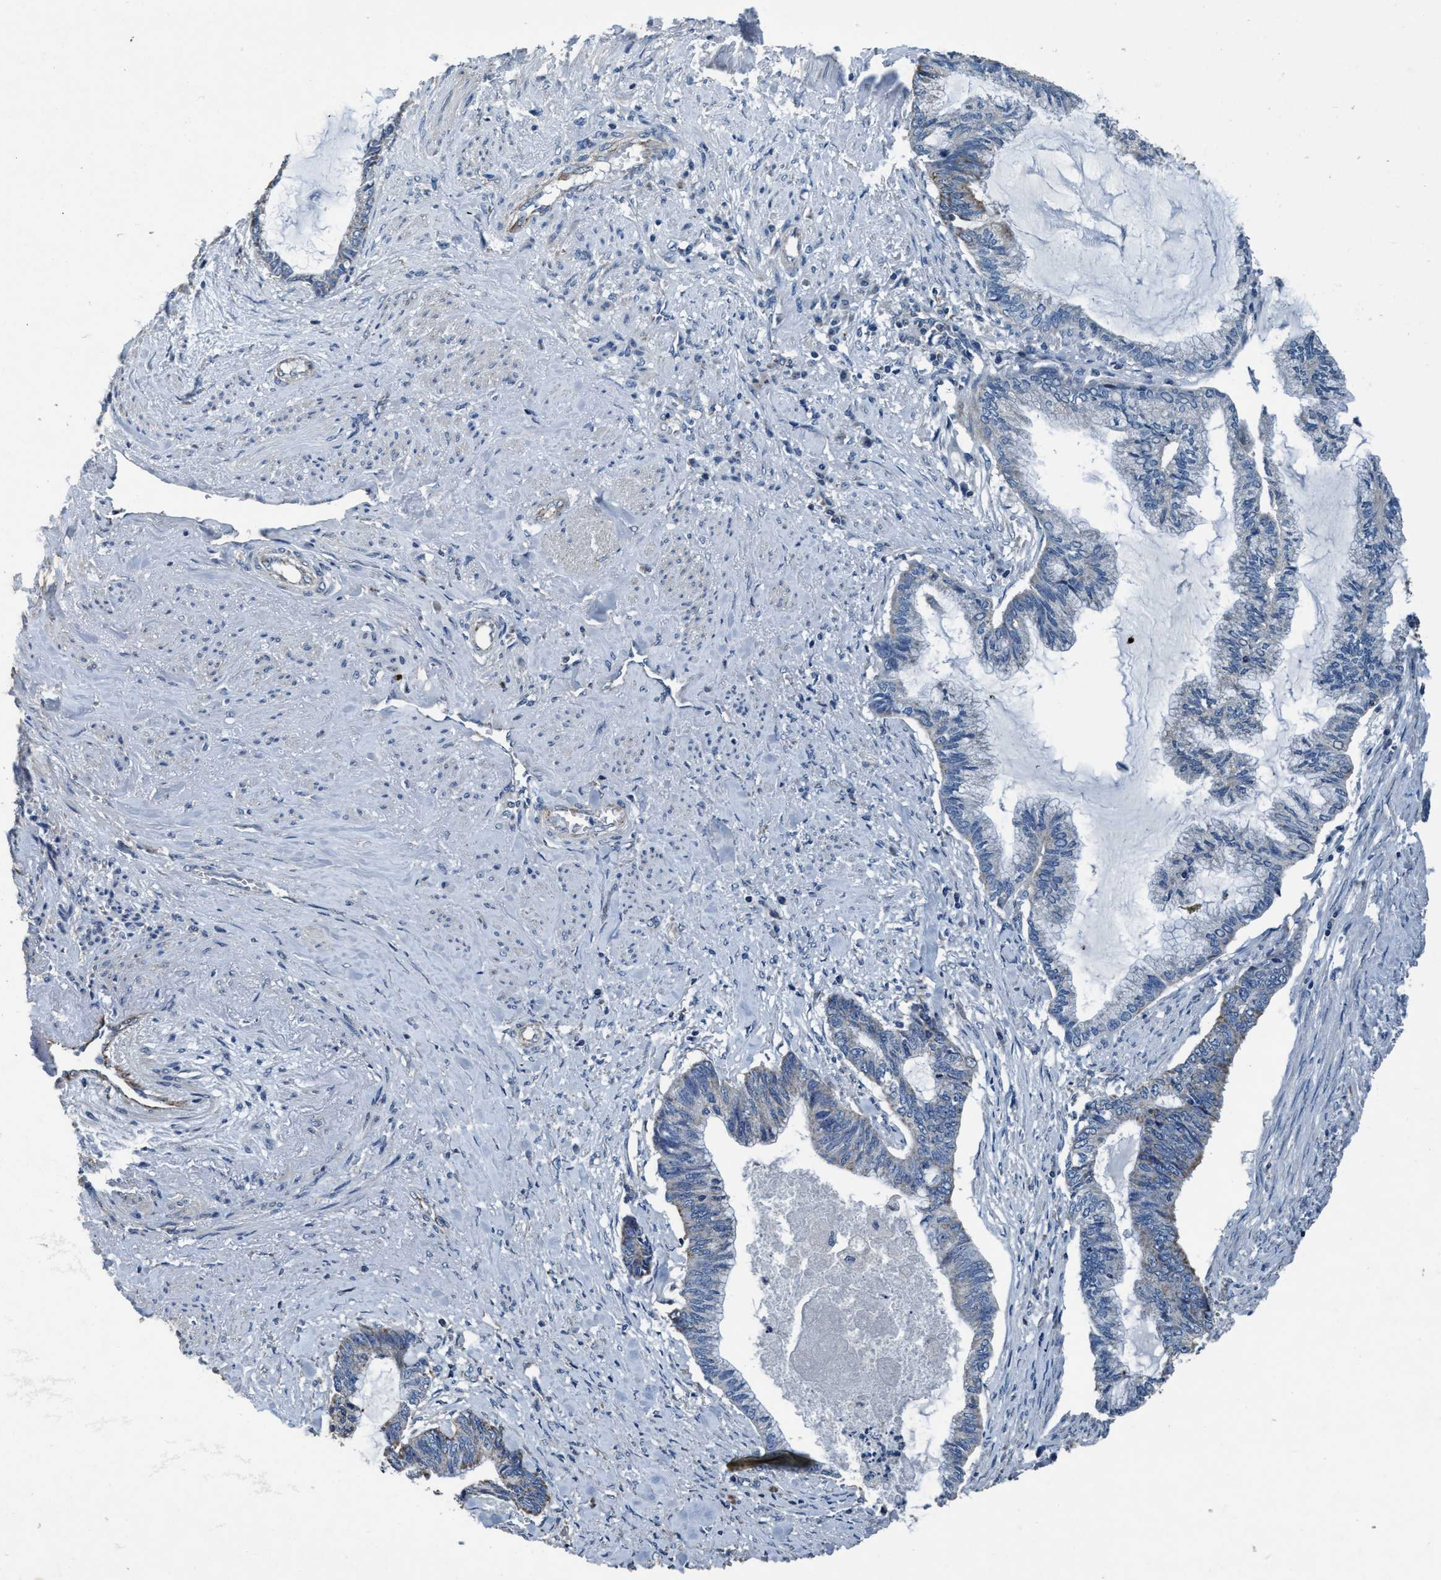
{"staining": {"intensity": "negative", "quantity": "none", "location": "none"}, "tissue": "endometrial cancer", "cell_type": "Tumor cells", "image_type": "cancer", "snomed": [{"axis": "morphology", "description": "Adenocarcinoma, NOS"}, {"axis": "topography", "description": "Endometrium"}], "caption": "An immunohistochemistry (IHC) histopathology image of endometrial cancer is shown. There is no staining in tumor cells of endometrial cancer. The staining was performed using DAB to visualize the protein expression in brown, while the nuclei were stained in blue with hematoxylin (Magnification: 20x).", "gene": "ANKFN1", "patient": {"sex": "female", "age": 86}}